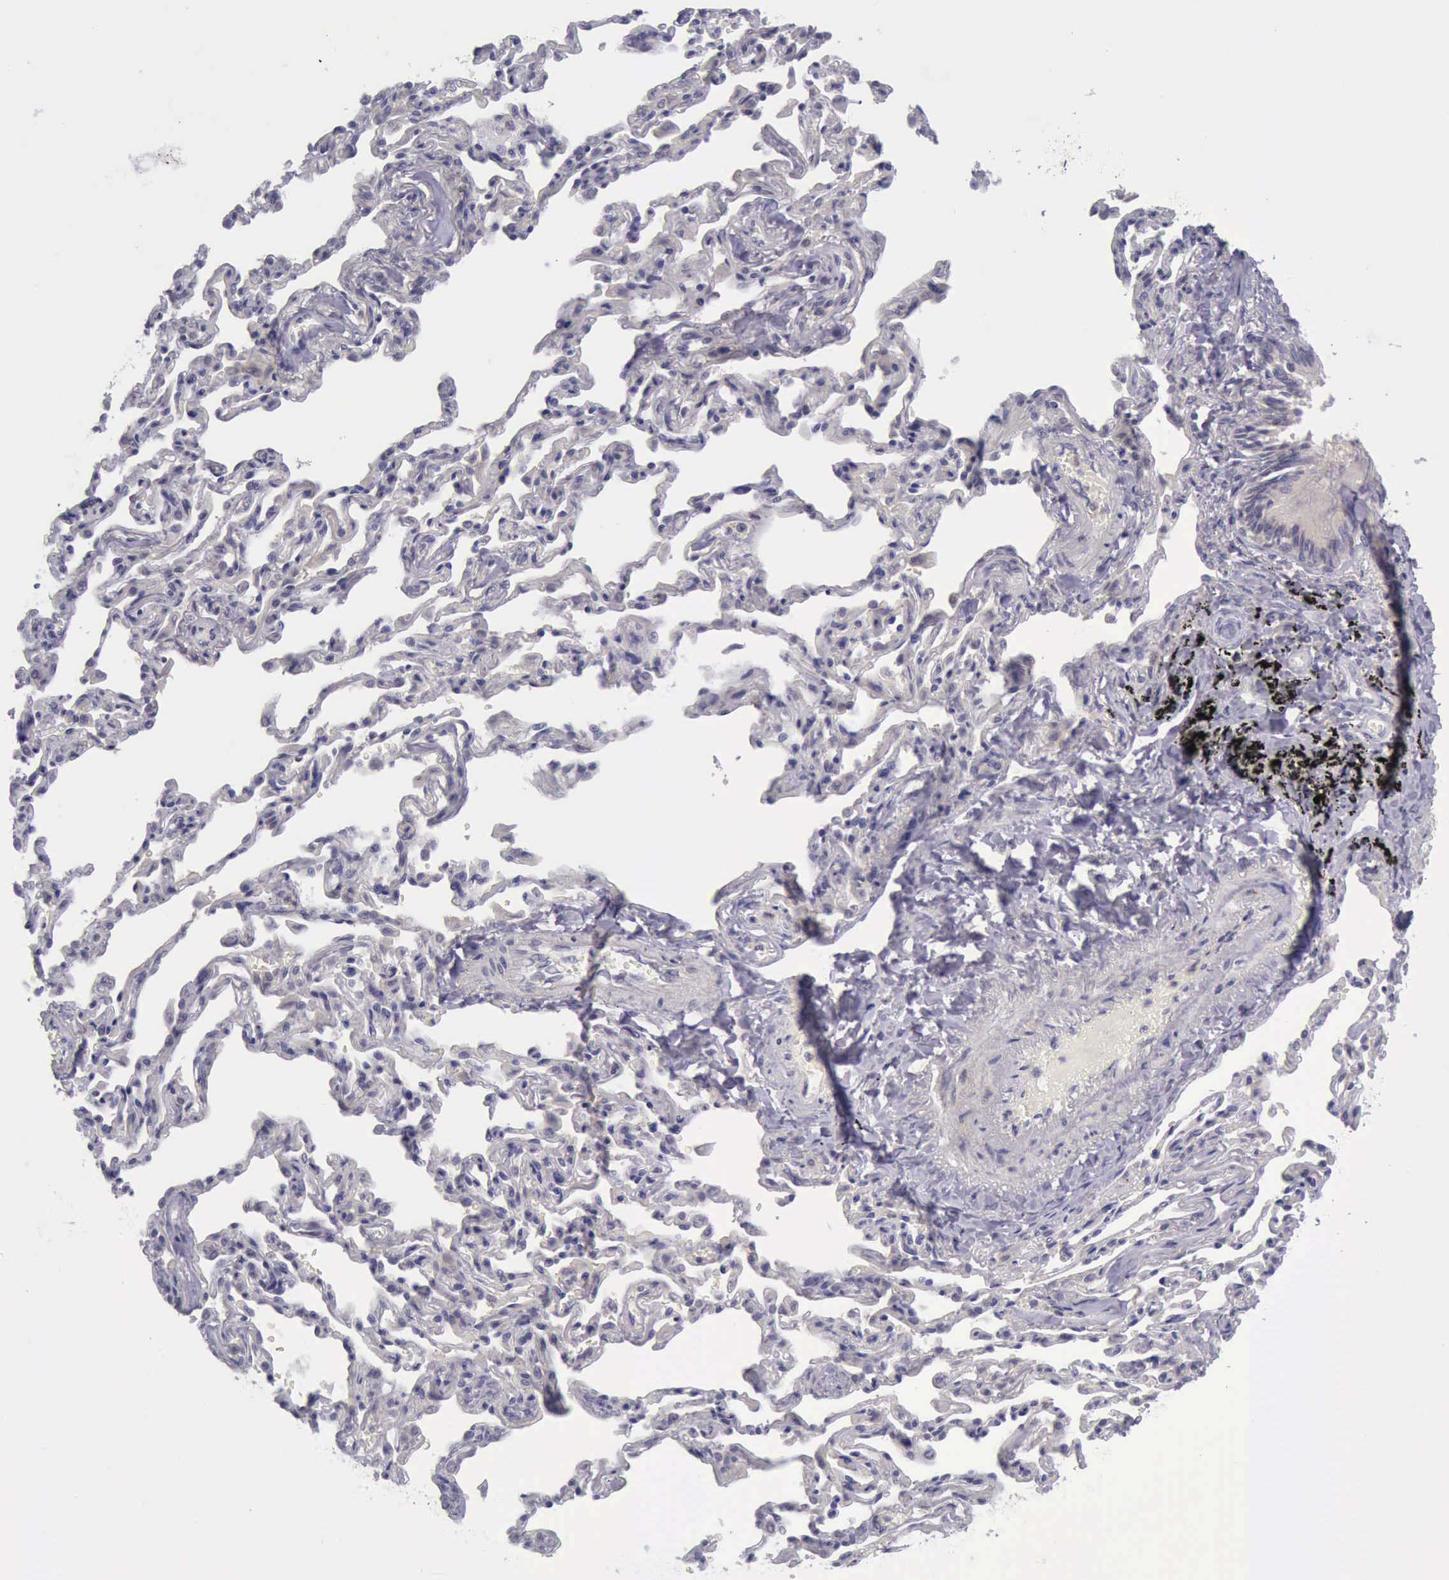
{"staining": {"intensity": "negative", "quantity": "none", "location": "none"}, "tissue": "bronchus", "cell_type": "Respiratory epithelial cells", "image_type": "normal", "snomed": [{"axis": "morphology", "description": "Normal tissue, NOS"}, {"axis": "topography", "description": "Cartilage tissue"}, {"axis": "topography", "description": "Bronchus"}, {"axis": "topography", "description": "Lung"}], "caption": "A photomicrograph of bronchus stained for a protein reveals no brown staining in respiratory epithelial cells. The staining was performed using DAB to visualize the protein expression in brown, while the nuclei were stained in blue with hematoxylin (Magnification: 20x).", "gene": "ARNT2", "patient": {"sex": "male", "age": 64}}